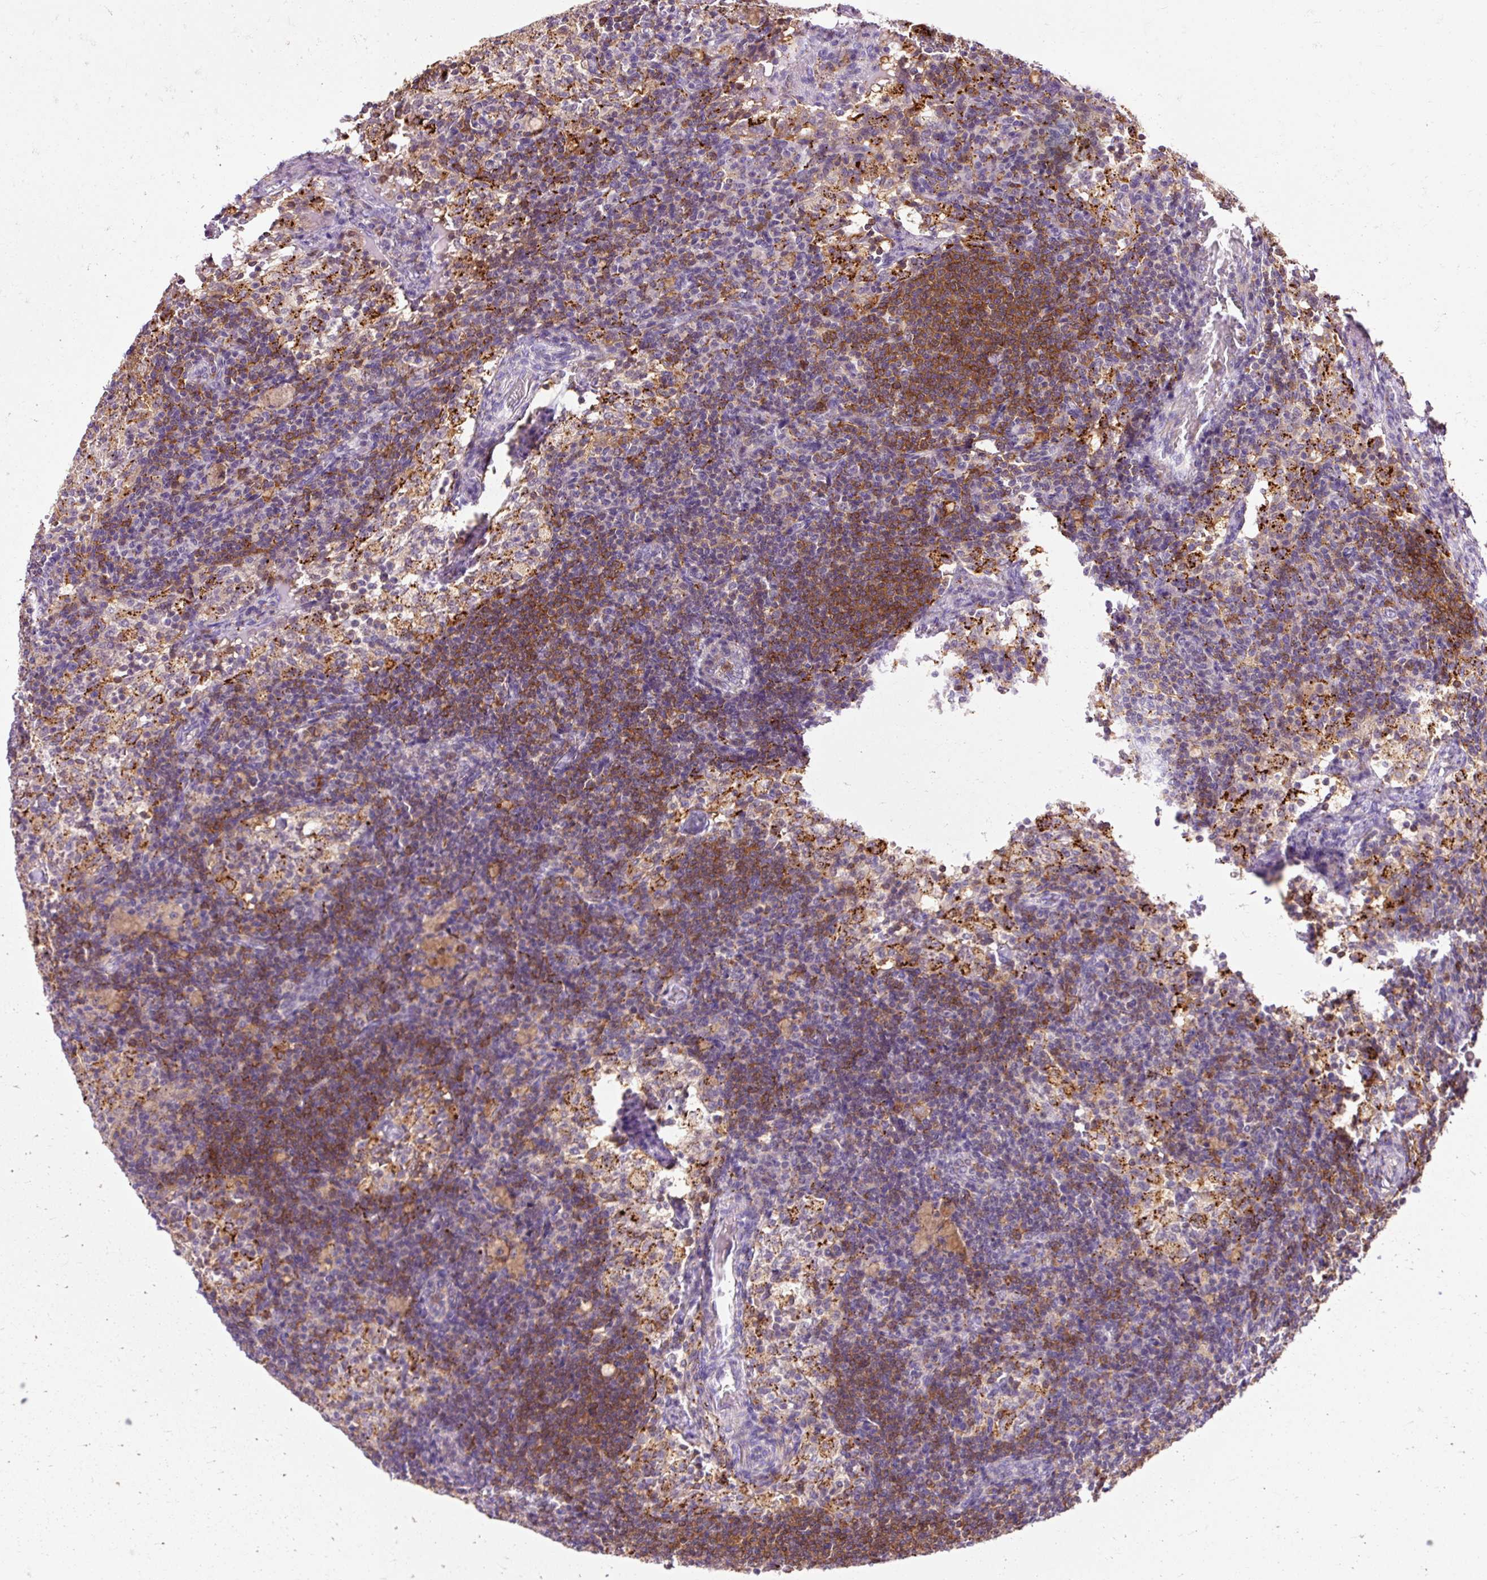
{"staining": {"intensity": "moderate", "quantity": "25%-75%", "location": "cytoplasmic/membranous"}, "tissue": "lymph node", "cell_type": "Germinal center cells", "image_type": "normal", "snomed": [{"axis": "morphology", "description": "Normal tissue, NOS"}, {"axis": "topography", "description": "Lymph node"}], "caption": "A brown stain labels moderate cytoplasmic/membranous expression of a protein in germinal center cells of benign lymph node.", "gene": "CEBPZ", "patient": {"sex": "male", "age": 49}}